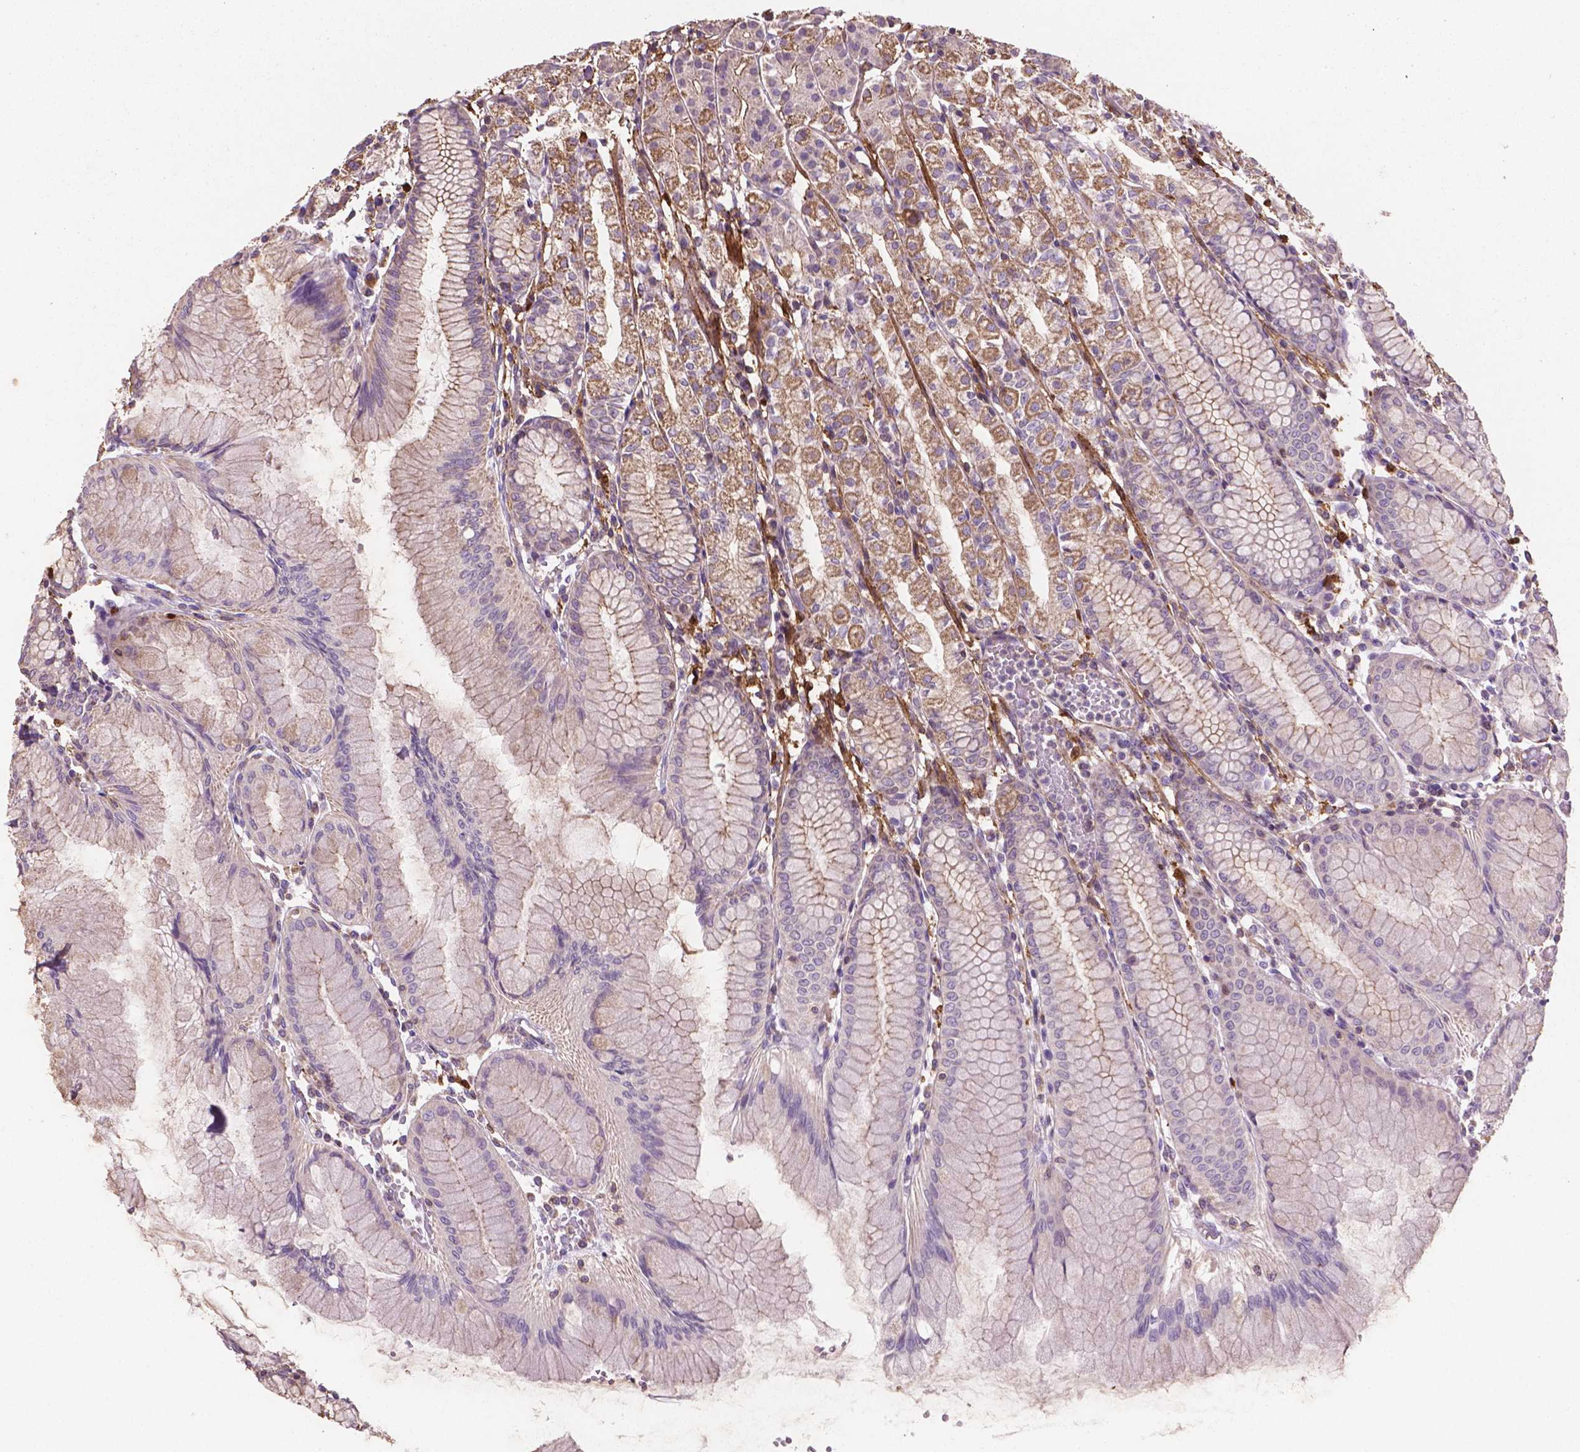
{"staining": {"intensity": "moderate", "quantity": "25%-75%", "location": "cytoplasmic/membranous"}, "tissue": "stomach", "cell_type": "Glandular cells", "image_type": "normal", "snomed": [{"axis": "morphology", "description": "Normal tissue, NOS"}, {"axis": "topography", "description": "Stomach"}], "caption": "Glandular cells reveal moderate cytoplasmic/membranous positivity in about 25%-75% of cells in benign stomach. (DAB IHC with brightfield microscopy, high magnification).", "gene": "TCAF1", "patient": {"sex": "female", "age": 57}}